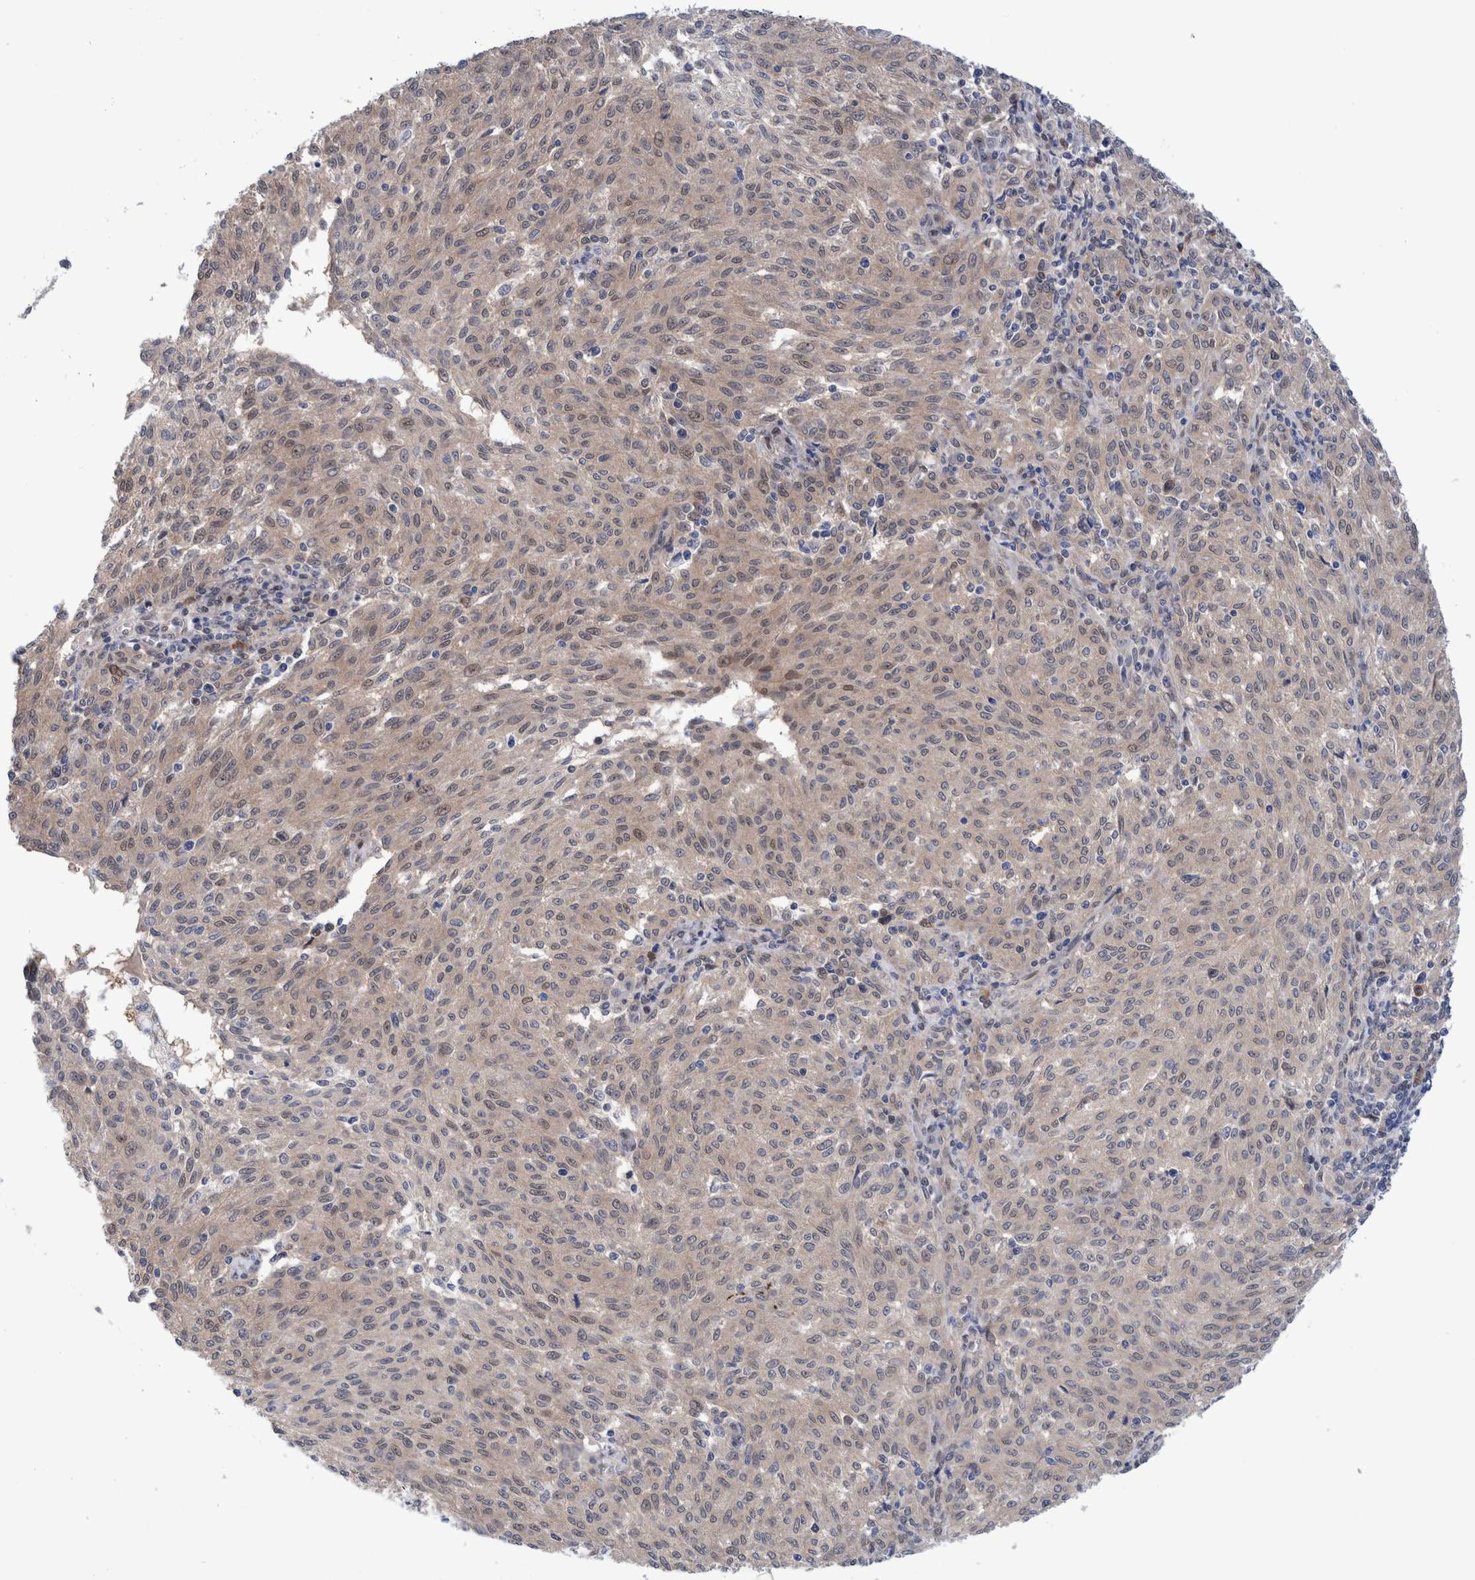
{"staining": {"intensity": "weak", "quantity": "25%-75%", "location": "nuclear"}, "tissue": "melanoma", "cell_type": "Tumor cells", "image_type": "cancer", "snomed": [{"axis": "morphology", "description": "Malignant melanoma, NOS"}, {"axis": "topography", "description": "Skin"}], "caption": "A high-resolution photomicrograph shows IHC staining of melanoma, which shows weak nuclear positivity in about 25%-75% of tumor cells.", "gene": "PFAS", "patient": {"sex": "female", "age": 72}}